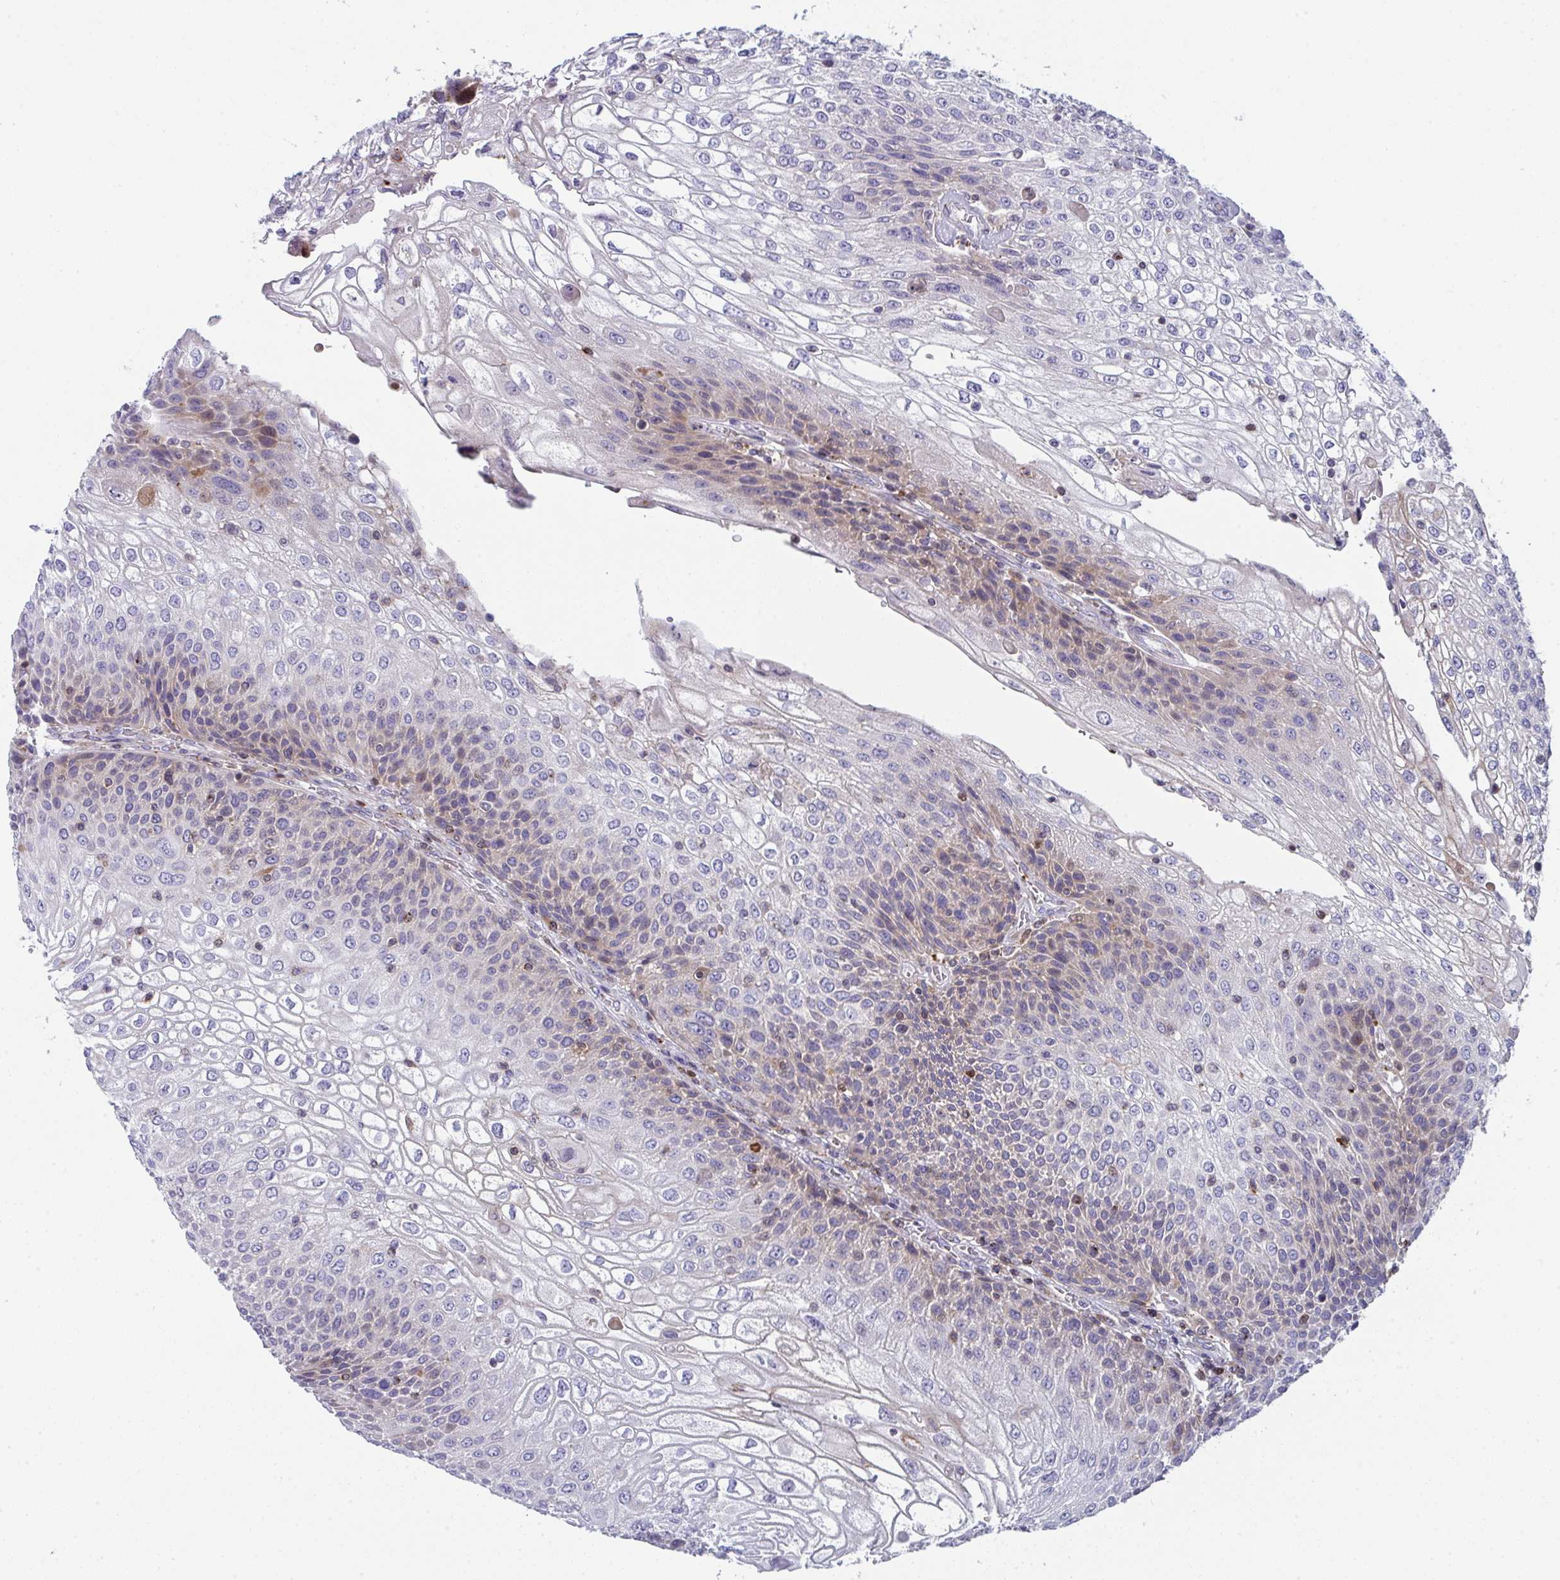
{"staining": {"intensity": "moderate", "quantity": "<25%", "location": "cytoplasmic/membranous"}, "tissue": "urothelial cancer", "cell_type": "Tumor cells", "image_type": "cancer", "snomed": [{"axis": "morphology", "description": "Urothelial carcinoma, High grade"}, {"axis": "topography", "description": "Urinary bladder"}], "caption": "High-grade urothelial carcinoma was stained to show a protein in brown. There is low levels of moderate cytoplasmic/membranous staining in approximately <25% of tumor cells.", "gene": "AOC2", "patient": {"sex": "female", "age": 70}}